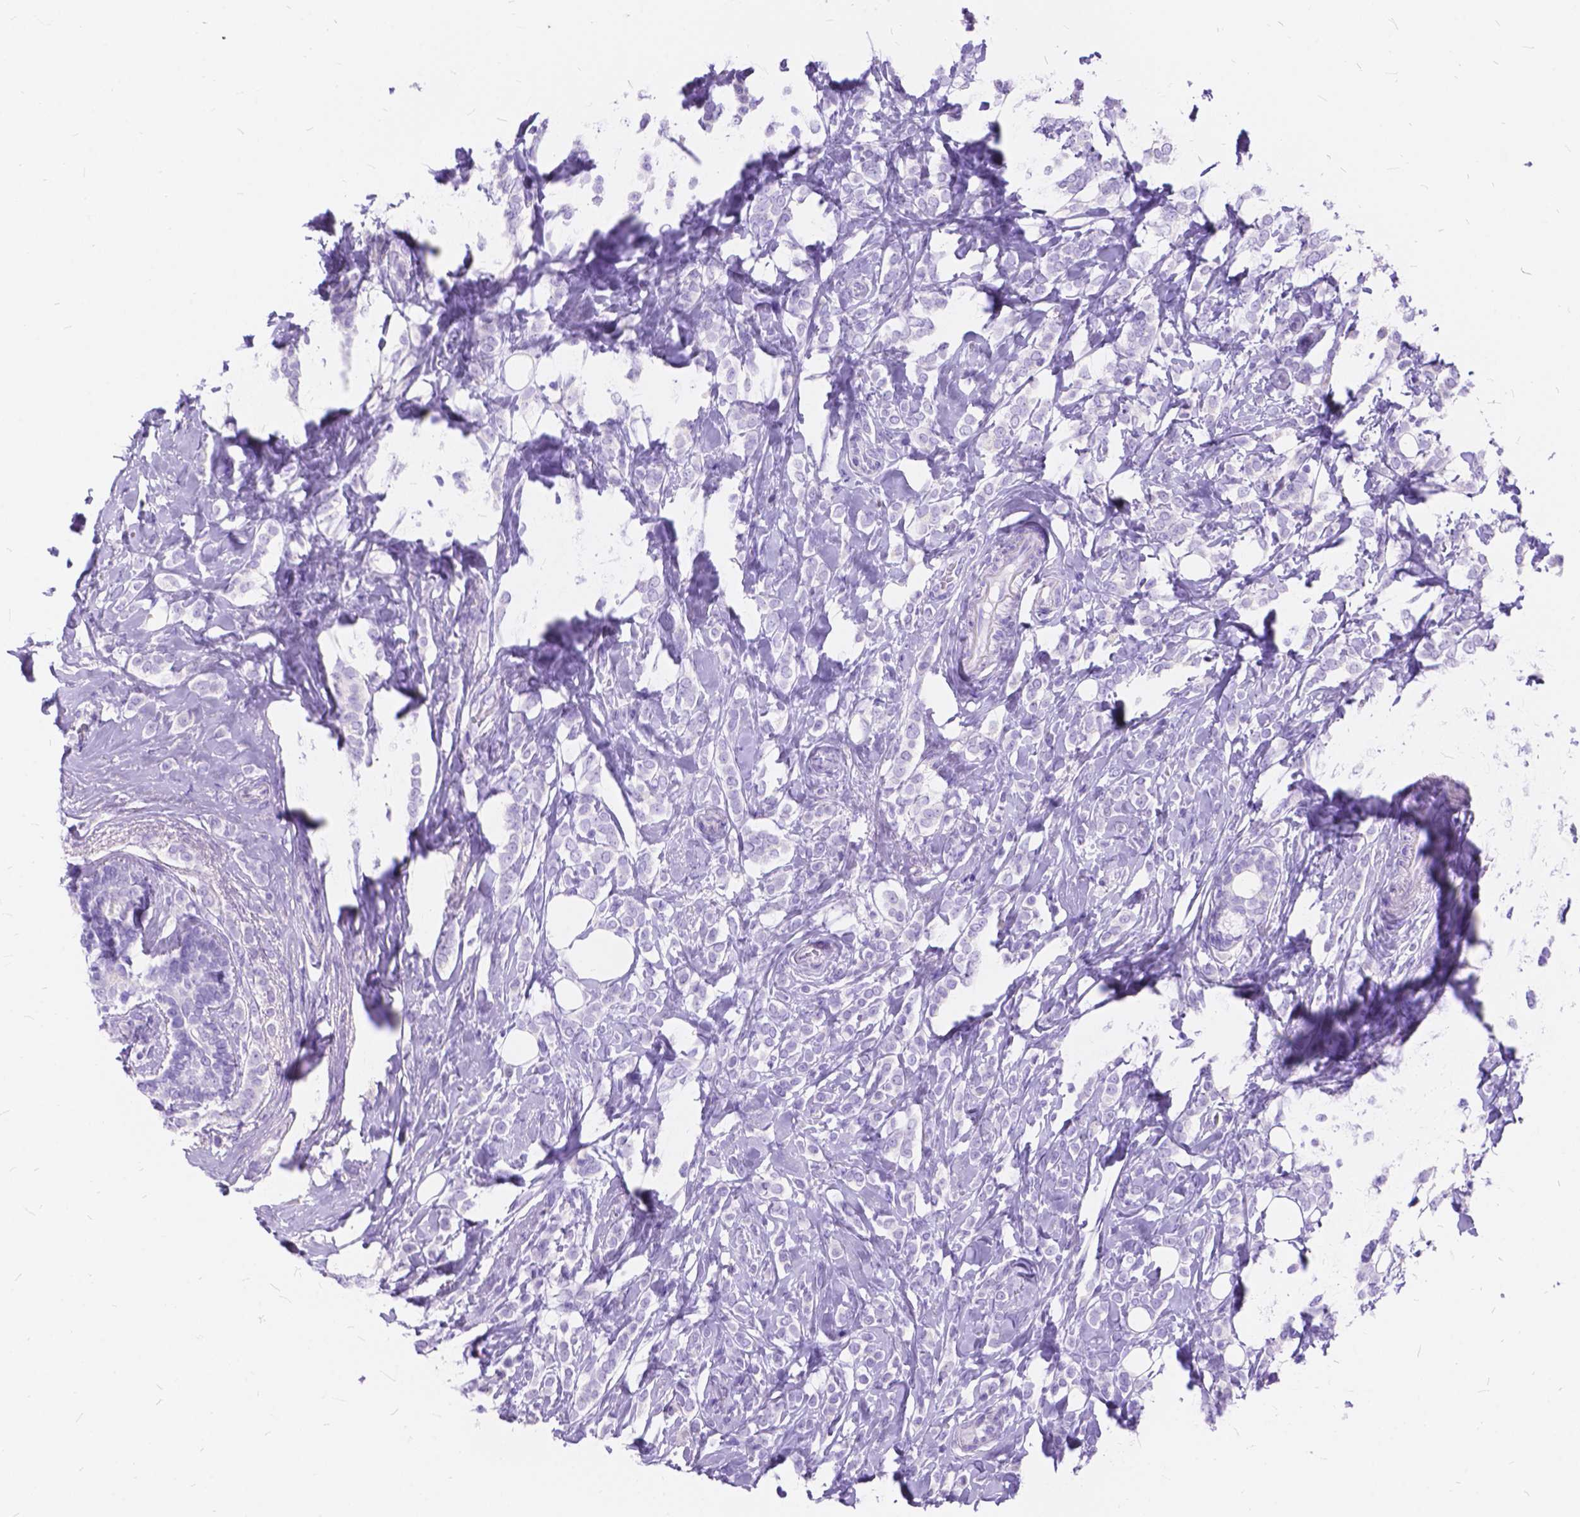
{"staining": {"intensity": "negative", "quantity": "none", "location": "none"}, "tissue": "breast cancer", "cell_type": "Tumor cells", "image_type": "cancer", "snomed": [{"axis": "morphology", "description": "Lobular carcinoma"}, {"axis": "topography", "description": "Breast"}], "caption": "Histopathology image shows no significant protein expression in tumor cells of breast cancer (lobular carcinoma). (DAB immunohistochemistry with hematoxylin counter stain).", "gene": "FOXL2", "patient": {"sex": "female", "age": 49}}